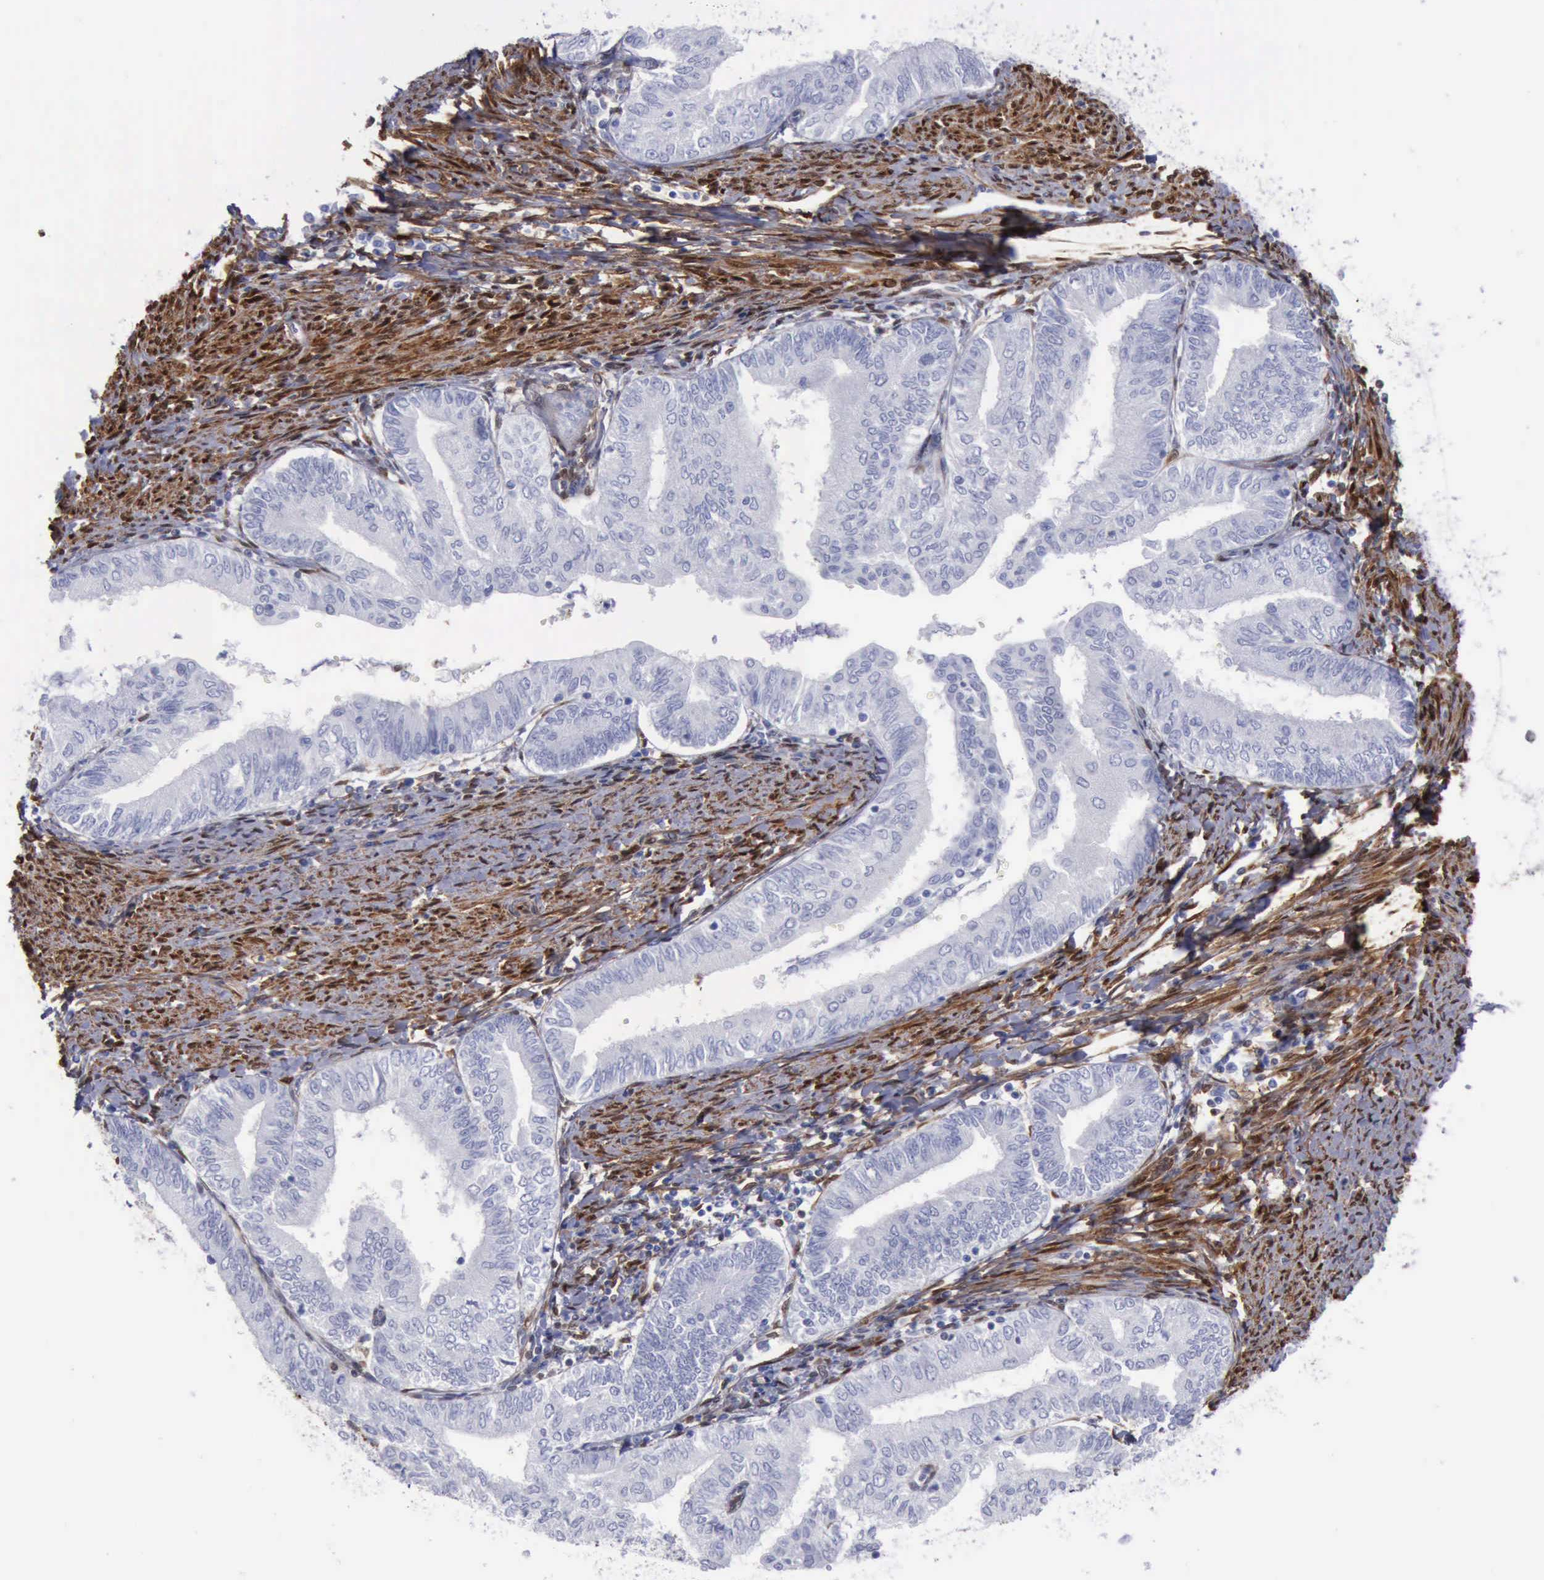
{"staining": {"intensity": "negative", "quantity": "none", "location": "none"}, "tissue": "endometrial cancer", "cell_type": "Tumor cells", "image_type": "cancer", "snomed": [{"axis": "morphology", "description": "Adenocarcinoma, NOS"}, {"axis": "topography", "description": "Endometrium"}], "caption": "Protein analysis of endometrial cancer (adenocarcinoma) shows no significant expression in tumor cells.", "gene": "FHL1", "patient": {"sex": "female", "age": 66}}